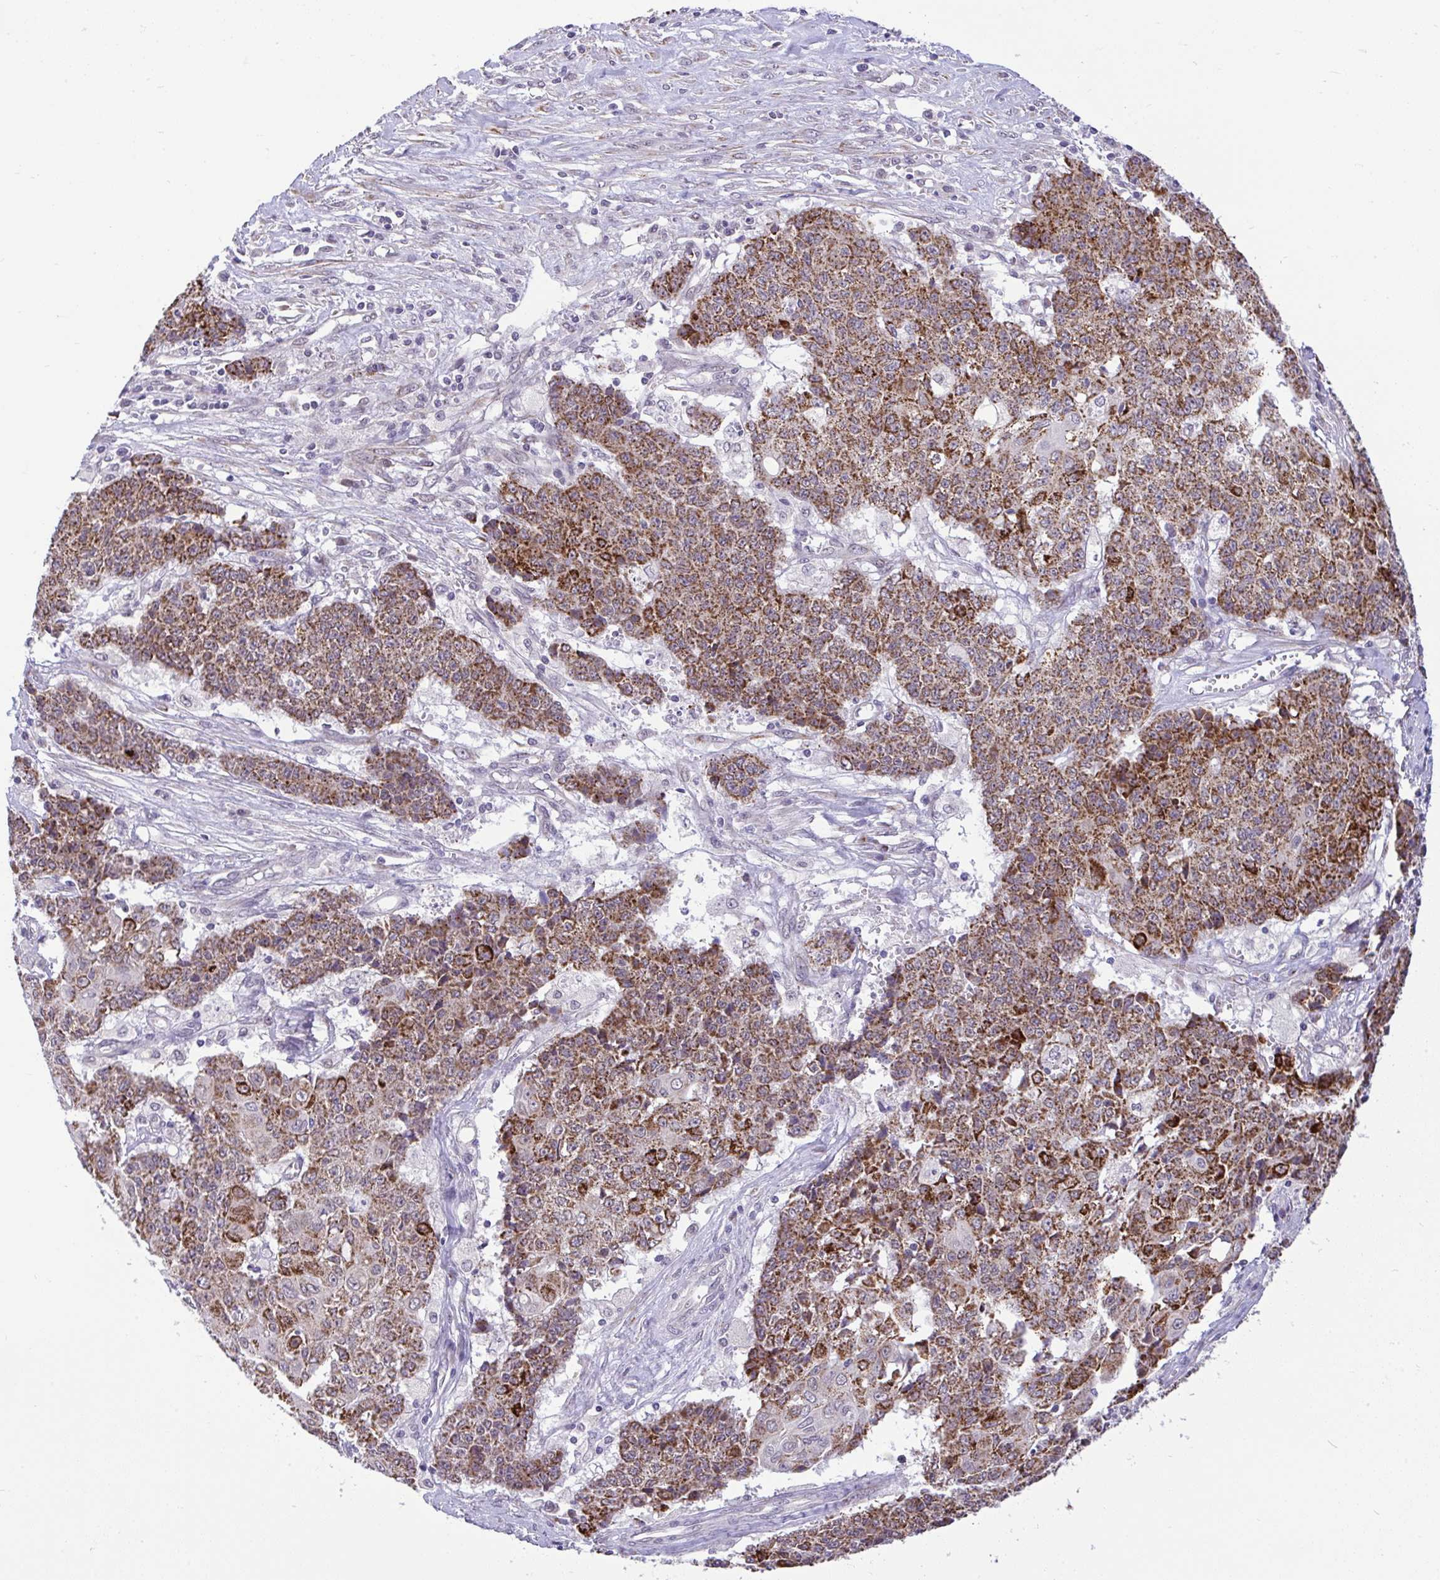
{"staining": {"intensity": "moderate", "quantity": ">75%", "location": "cytoplasmic/membranous"}, "tissue": "ovarian cancer", "cell_type": "Tumor cells", "image_type": "cancer", "snomed": [{"axis": "morphology", "description": "Carcinoma, endometroid"}, {"axis": "topography", "description": "Ovary"}], "caption": "Ovarian cancer (endometroid carcinoma) was stained to show a protein in brown. There is medium levels of moderate cytoplasmic/membranous staining in approximately >75% of tumor cells.", "gene": "PYCR2", "patient": {"sex": "female", "age": 42}}